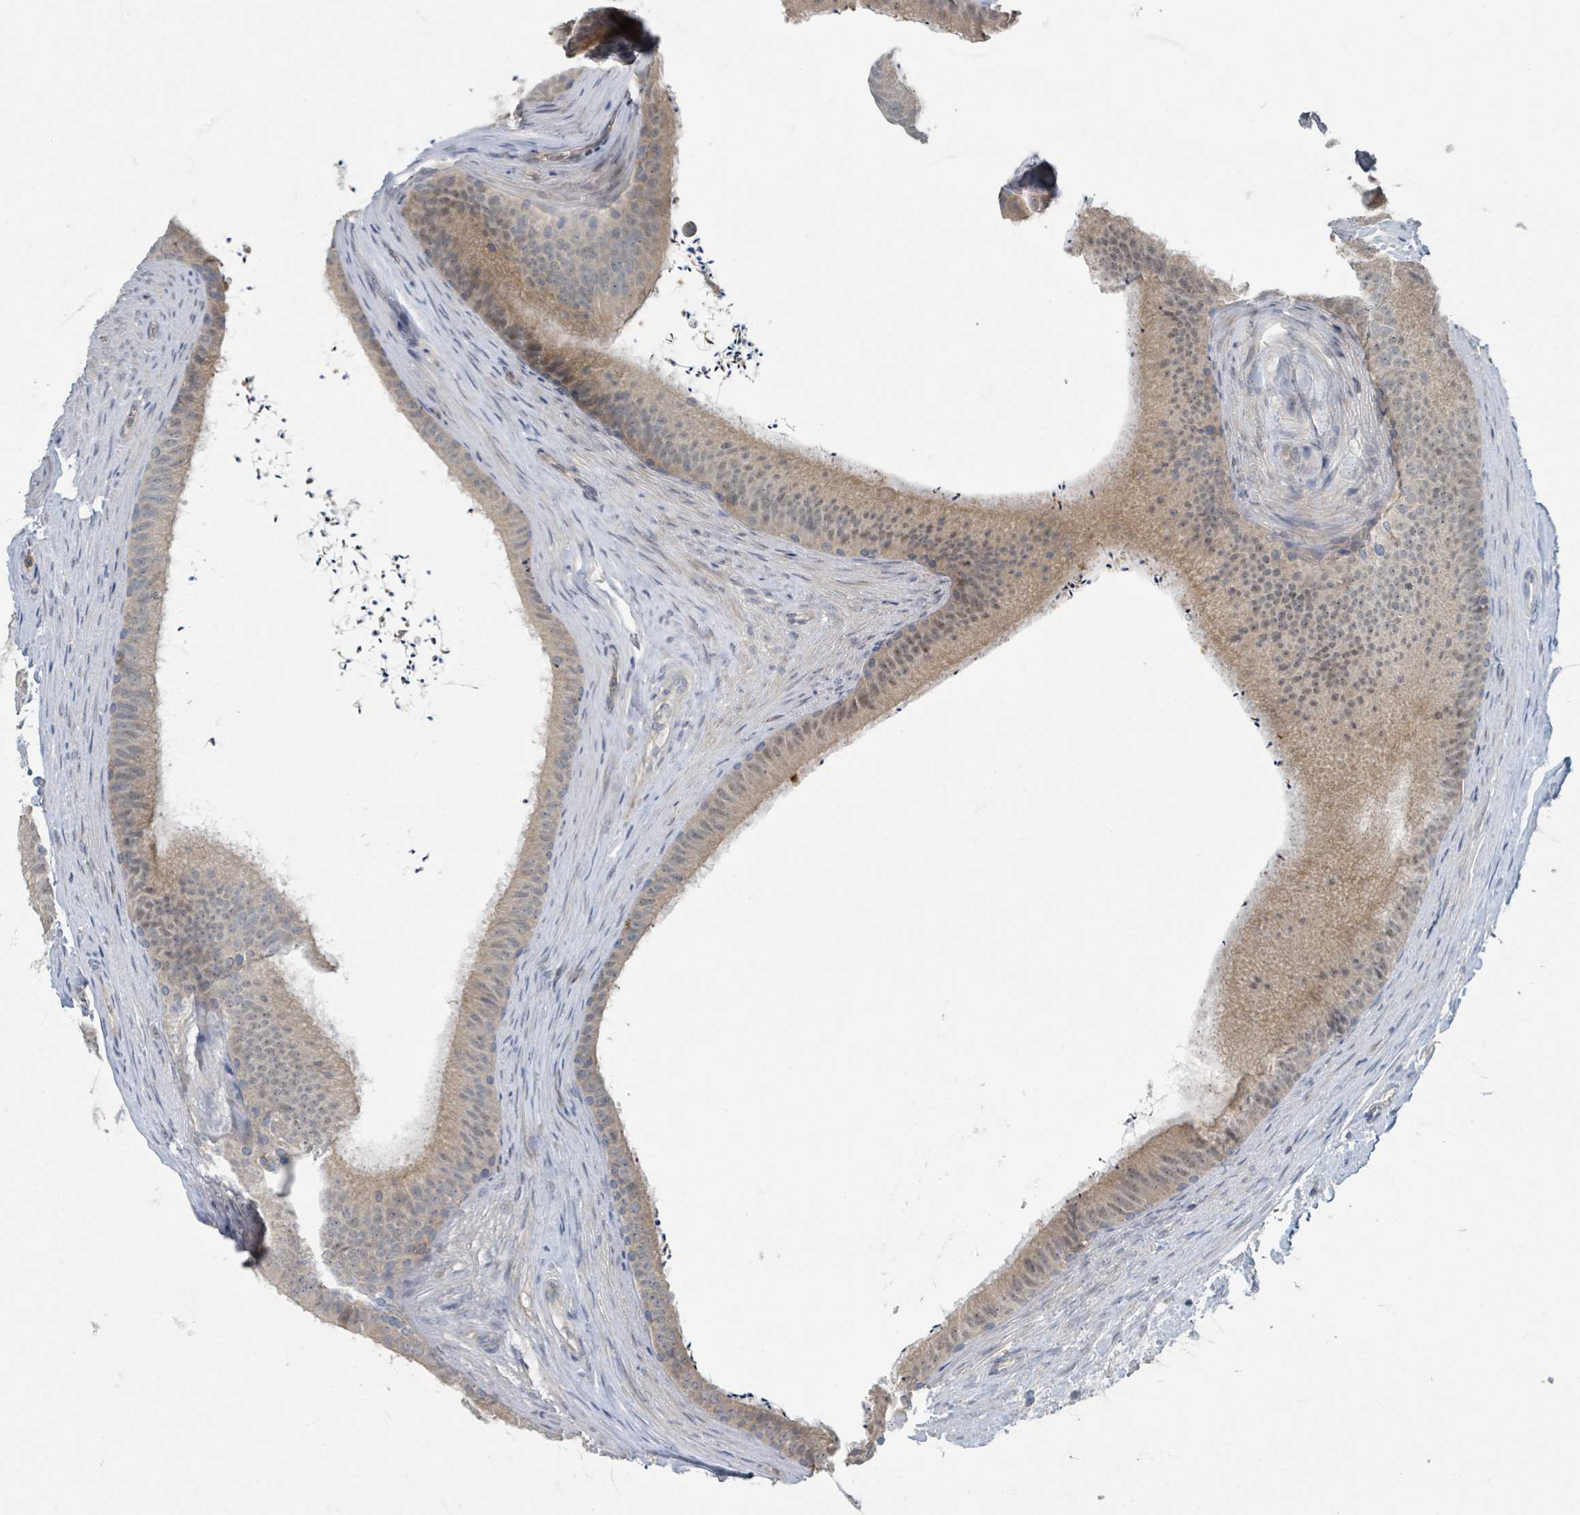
{"staining": {"intensity": "strong", "quantity": "25%-75%", "location": "cytoplasmic/membranous"}, "tissue": "epididymis", "cell_type": "Glandular cells", "image_type": "normal", "snomed": [{"axis": "morphology", "description": "Normal tissue, NOS"}, {"axis": "topography", "description": "Testis"}, {"axis": "topography", "description": "Epididymis"}], "caption": "A high-resolution micrograph shows IHC staining of benign epididymis, which exhibits strong cytoplasmic/membranous positivity in approximately 25%-75% of glandular cells. Immunohistochemistry stains the protein in brown and the nuclei are stained blue.", "gene": "LRRC42", "patient": {"sex": "male", "age": 41}}